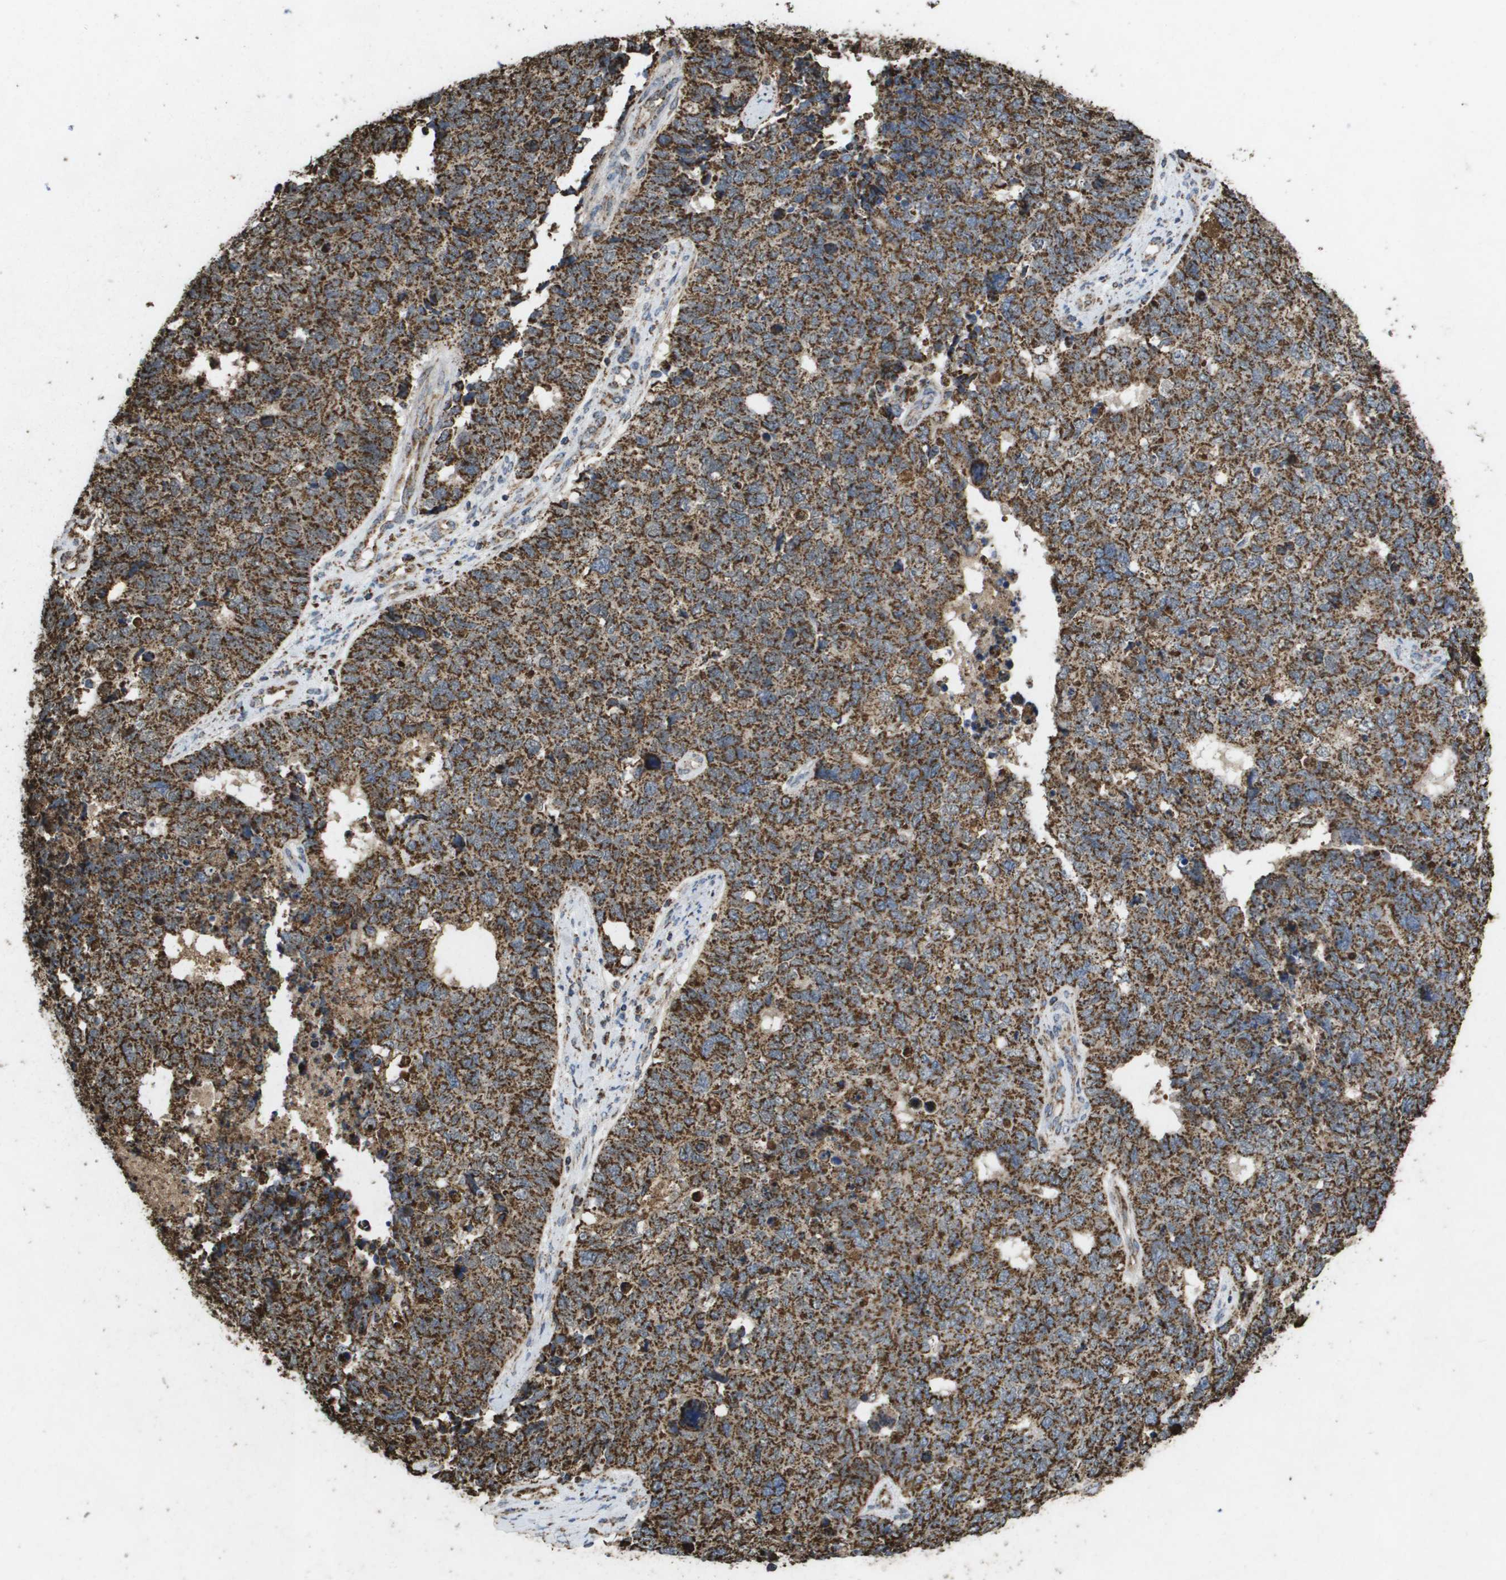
{"staining": {"intensity": "strong", "quantity": ">75%", "location": "cytoplasmic/membranous"}, "tissue": "cervical cancer", "cell_type": "Tumor cells", "image_type": "cancer", "snomed": [{"axis": "morphology", "description": "Squamous cell carcinoma, NOS"}, {"axis": "topography", "description": "Cervix"}], "caption": "DAB (3,3'-diaminobenzidine) immunohistochemical staining of human cervical squamous cell carcinoma reveals strong cytoplasmic/membranous protein expression in about >75% of tumor cells.", "gene": "HSPE1", "patient": {"sex": "female", "age": 63}}